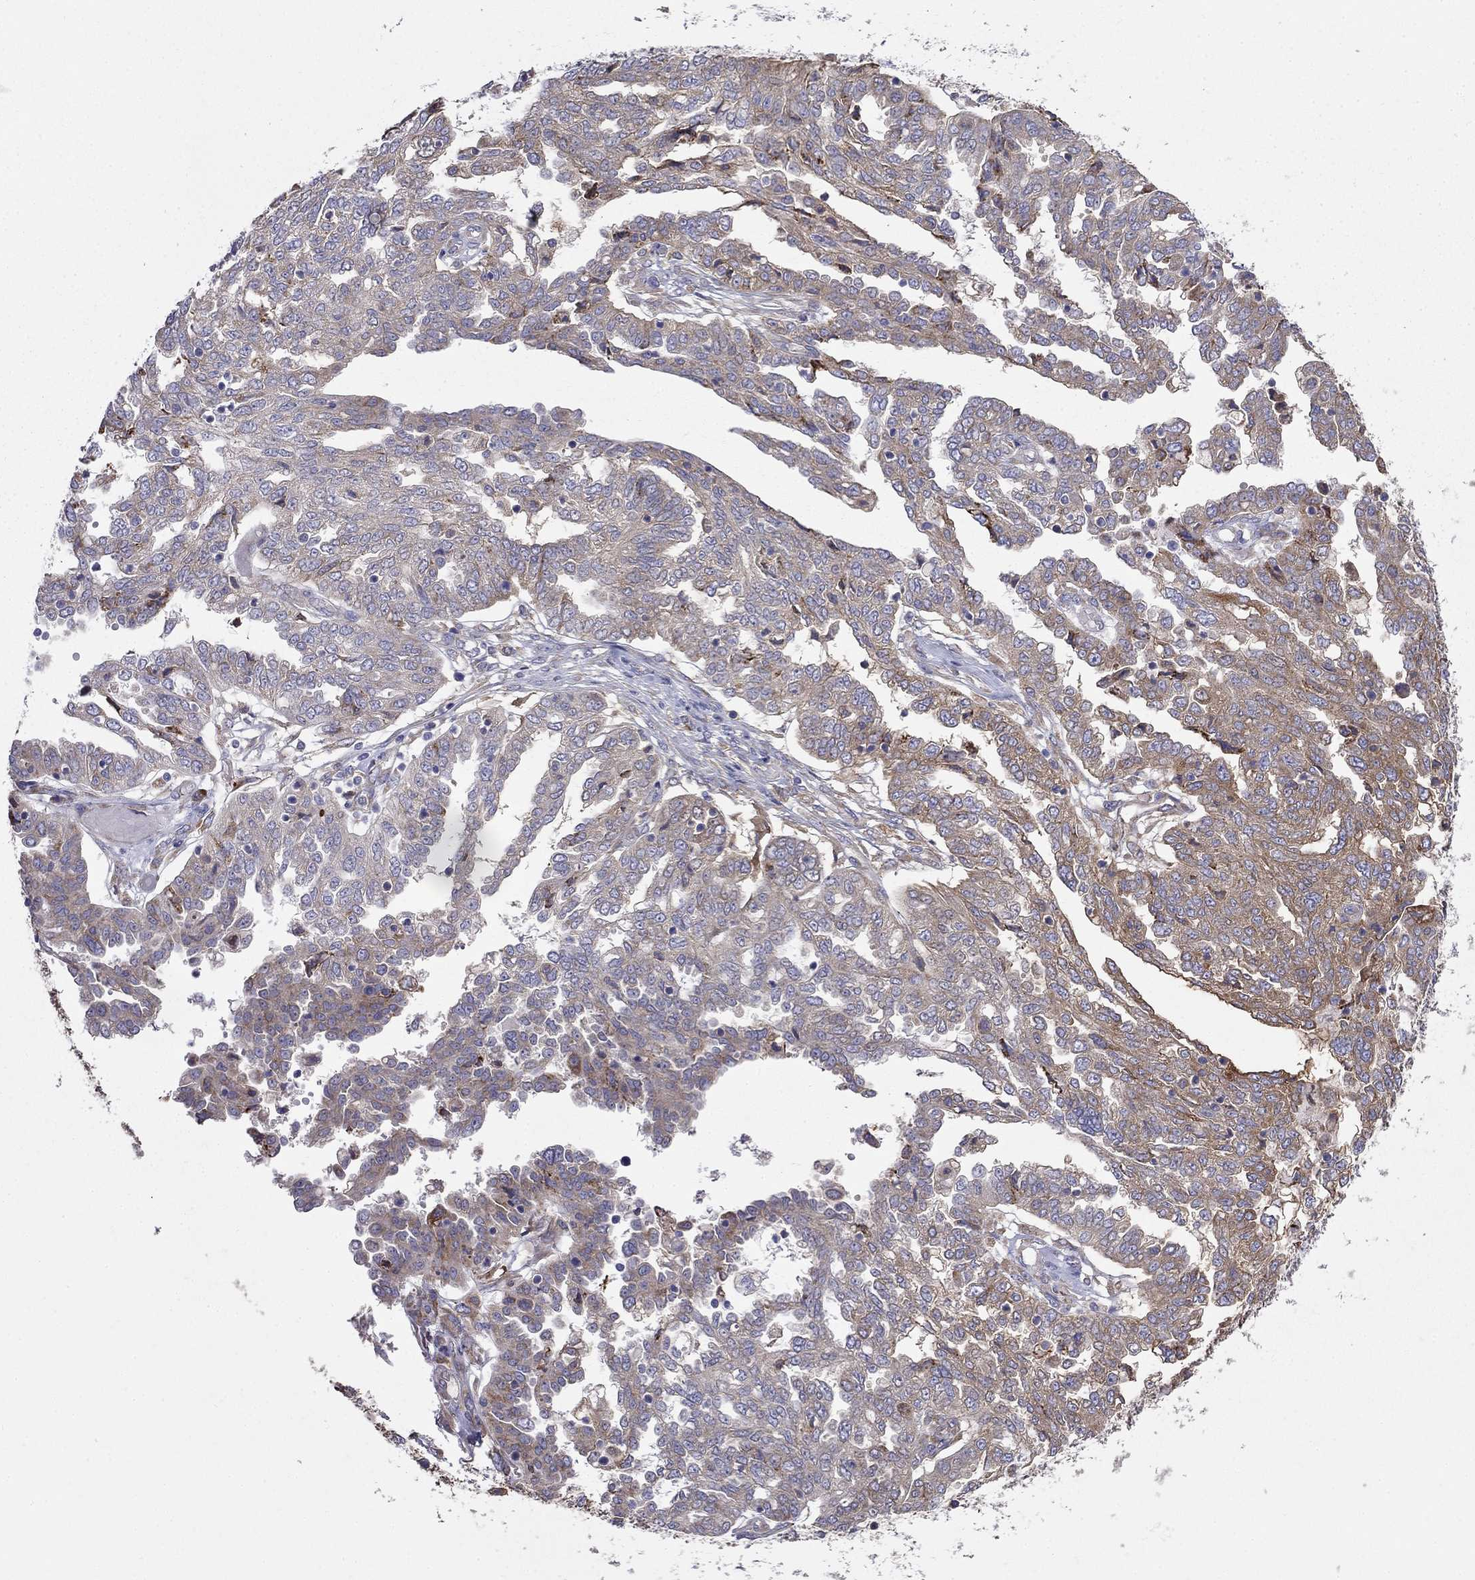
{"staining": {"intensity": "moderate", "quantity": ">75%", "location": "cytoplasmic/membranous"}, "tissue": "ovarian cancer", "cell_type": "Tumor cells", "image_type": "cancer", "snomed": [{"axis": "morphology", "description": "Cystadenocarcinoma, serous, NOS"}, {"axis": "topography", "description": "Ovary"}], "caption": "Immunohistochemistry (IHC) image of neoplastic tissue: ovarian serous cystadenocarcinoma stained using immunohistochemistry (IHC) displays medium levels of moderate protein expression localized specifically in the cytoplasmic/membranous of tumor cells, appearing as a cytoplasmic/membranous brown color.", "gene": "LONRF2", "patient": {"sex": "female", "age": 67}}